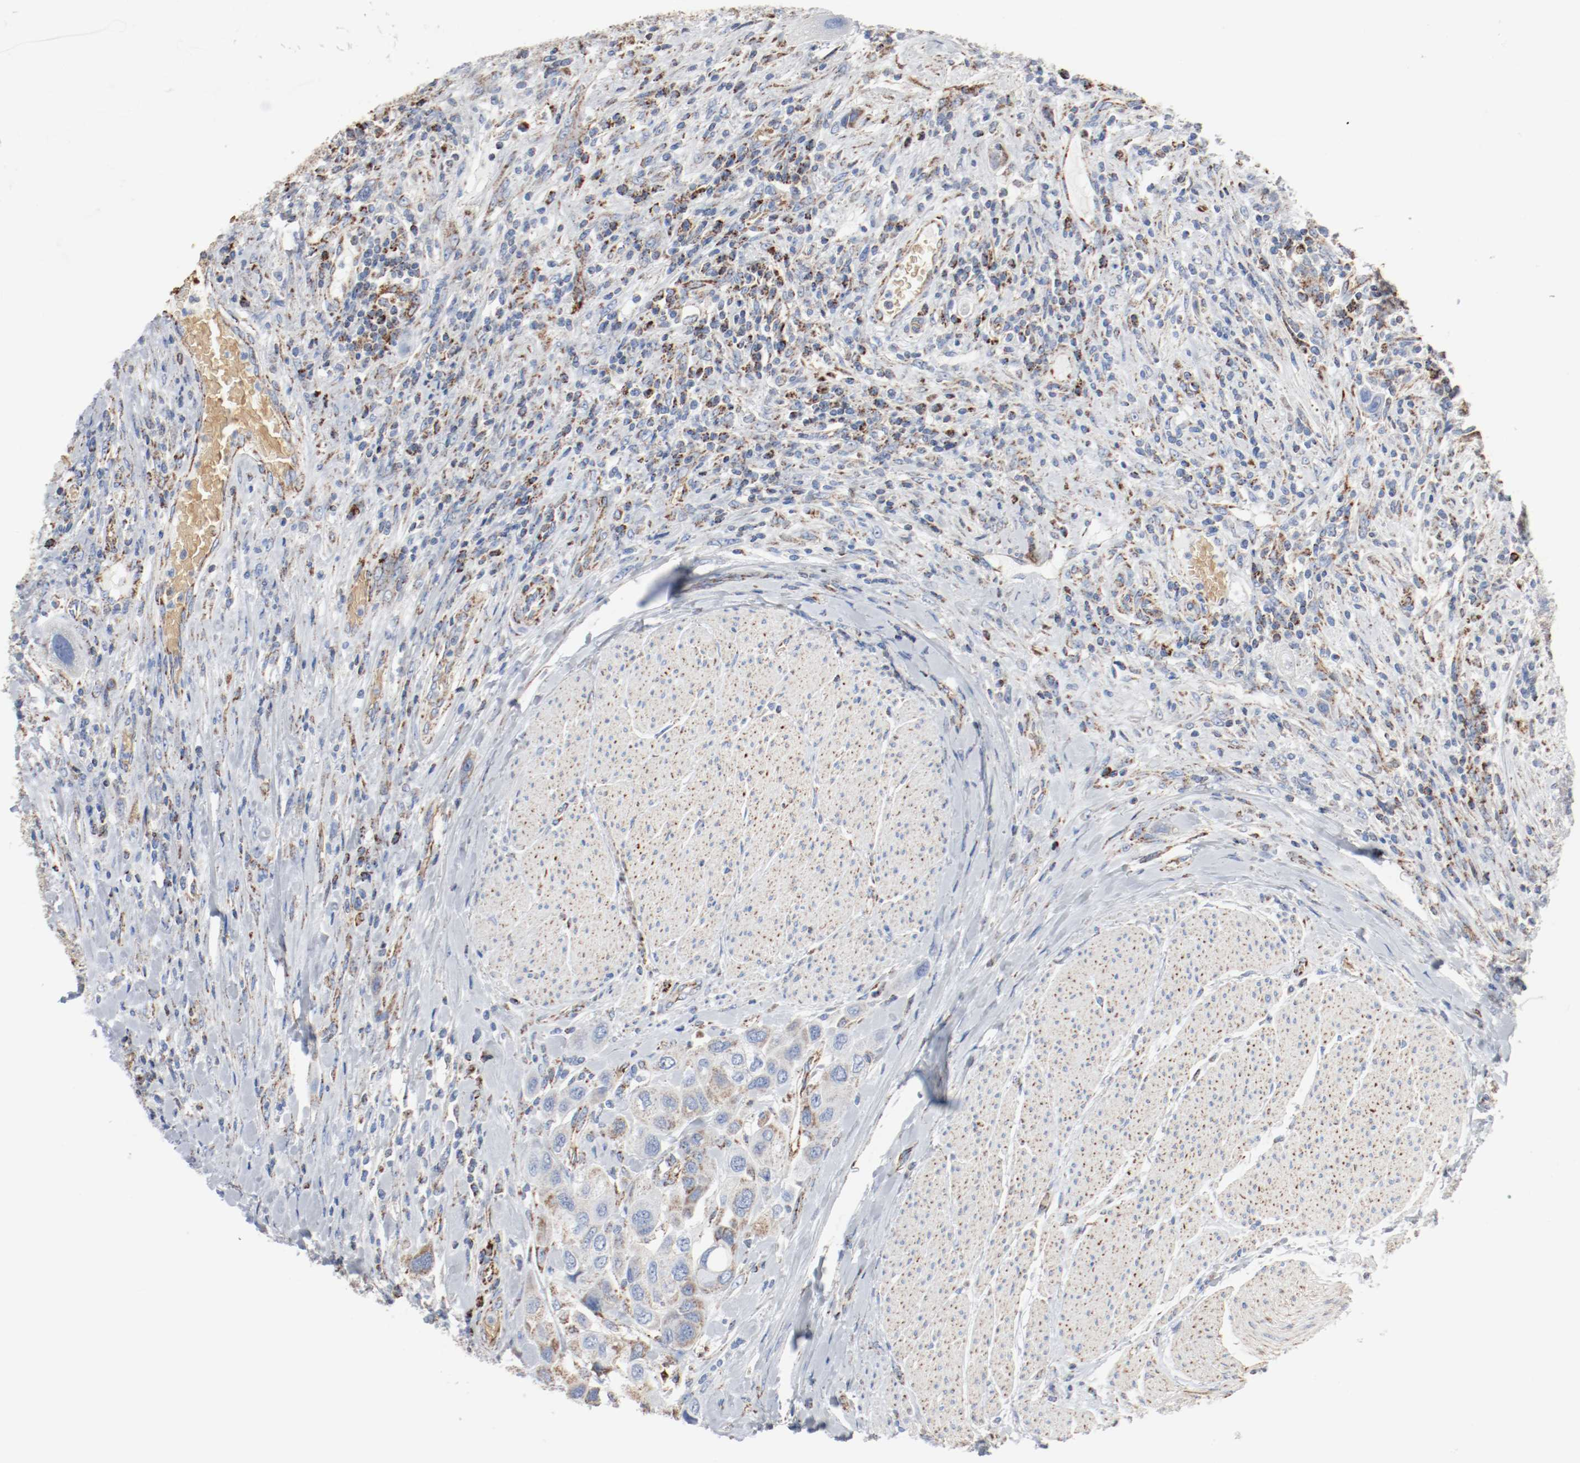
{"staining": {"intensity": "moderate", "quantity": ">75%", "location": "cytoplasmic/membranous"}, "tissue": "urothelial cancer", "cell_type": "Tumor cells", "image_type": "cancer", "snomed": [{"axis": "morphology", "description": "Urothelial carcinoma, High grade"}, {"axis": "topography", "description": "Urinary bladder"}], "caption": "Moderate cytoplasmic/membranous expression is seen in approximately >75% of tumor cells in urothelial cancer. (Stains: DAB (3,3'-diaminobenzidine) in brown, nuclei in blue, Microscopy: brightfield microscopy at high magnification).", "gene": "NDUFB8", "patient": {"sex": "male", "age": 50}}